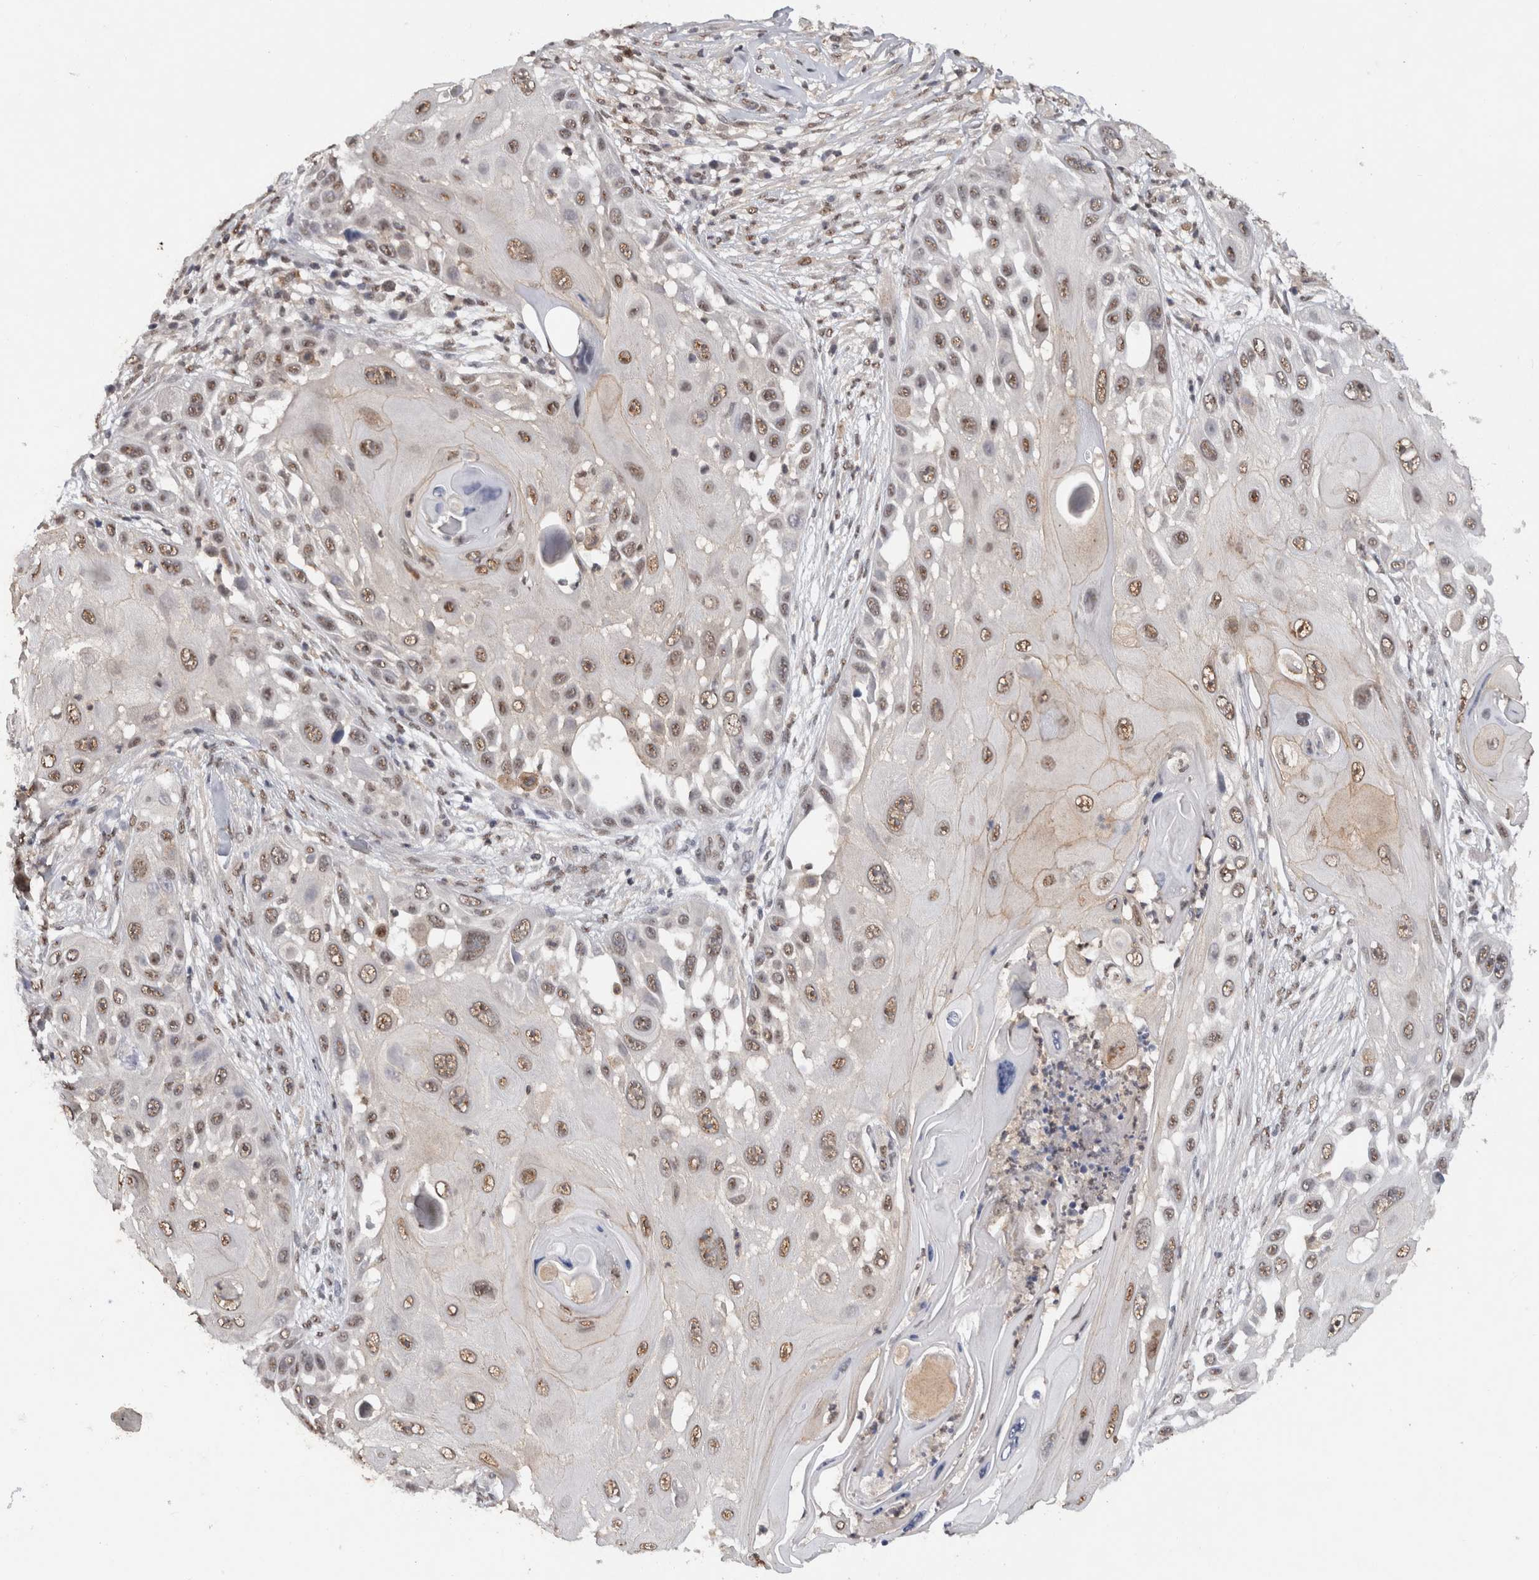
{"staining": {"intensity": "weak", "quantity": ">75%", "location": "nuclear"}, "tissue": "skin cancer", "cell_type": "Tumor cells", "image_type": "cancer", "snomed": [{"axis": "morphology", "description": "Squamous cell carcinoma, NOS"}, {"axis": "topography", "description": "Skin"}], "caption": "This is a micrograph of immunohistochemistry (IHC) staining of squamous cell carcinoma (skin), which shows weak positivity in the nuclear of tumor cells.", "gene": "RPS6KA2", "patient": {"sex": "female", "age": 44}}